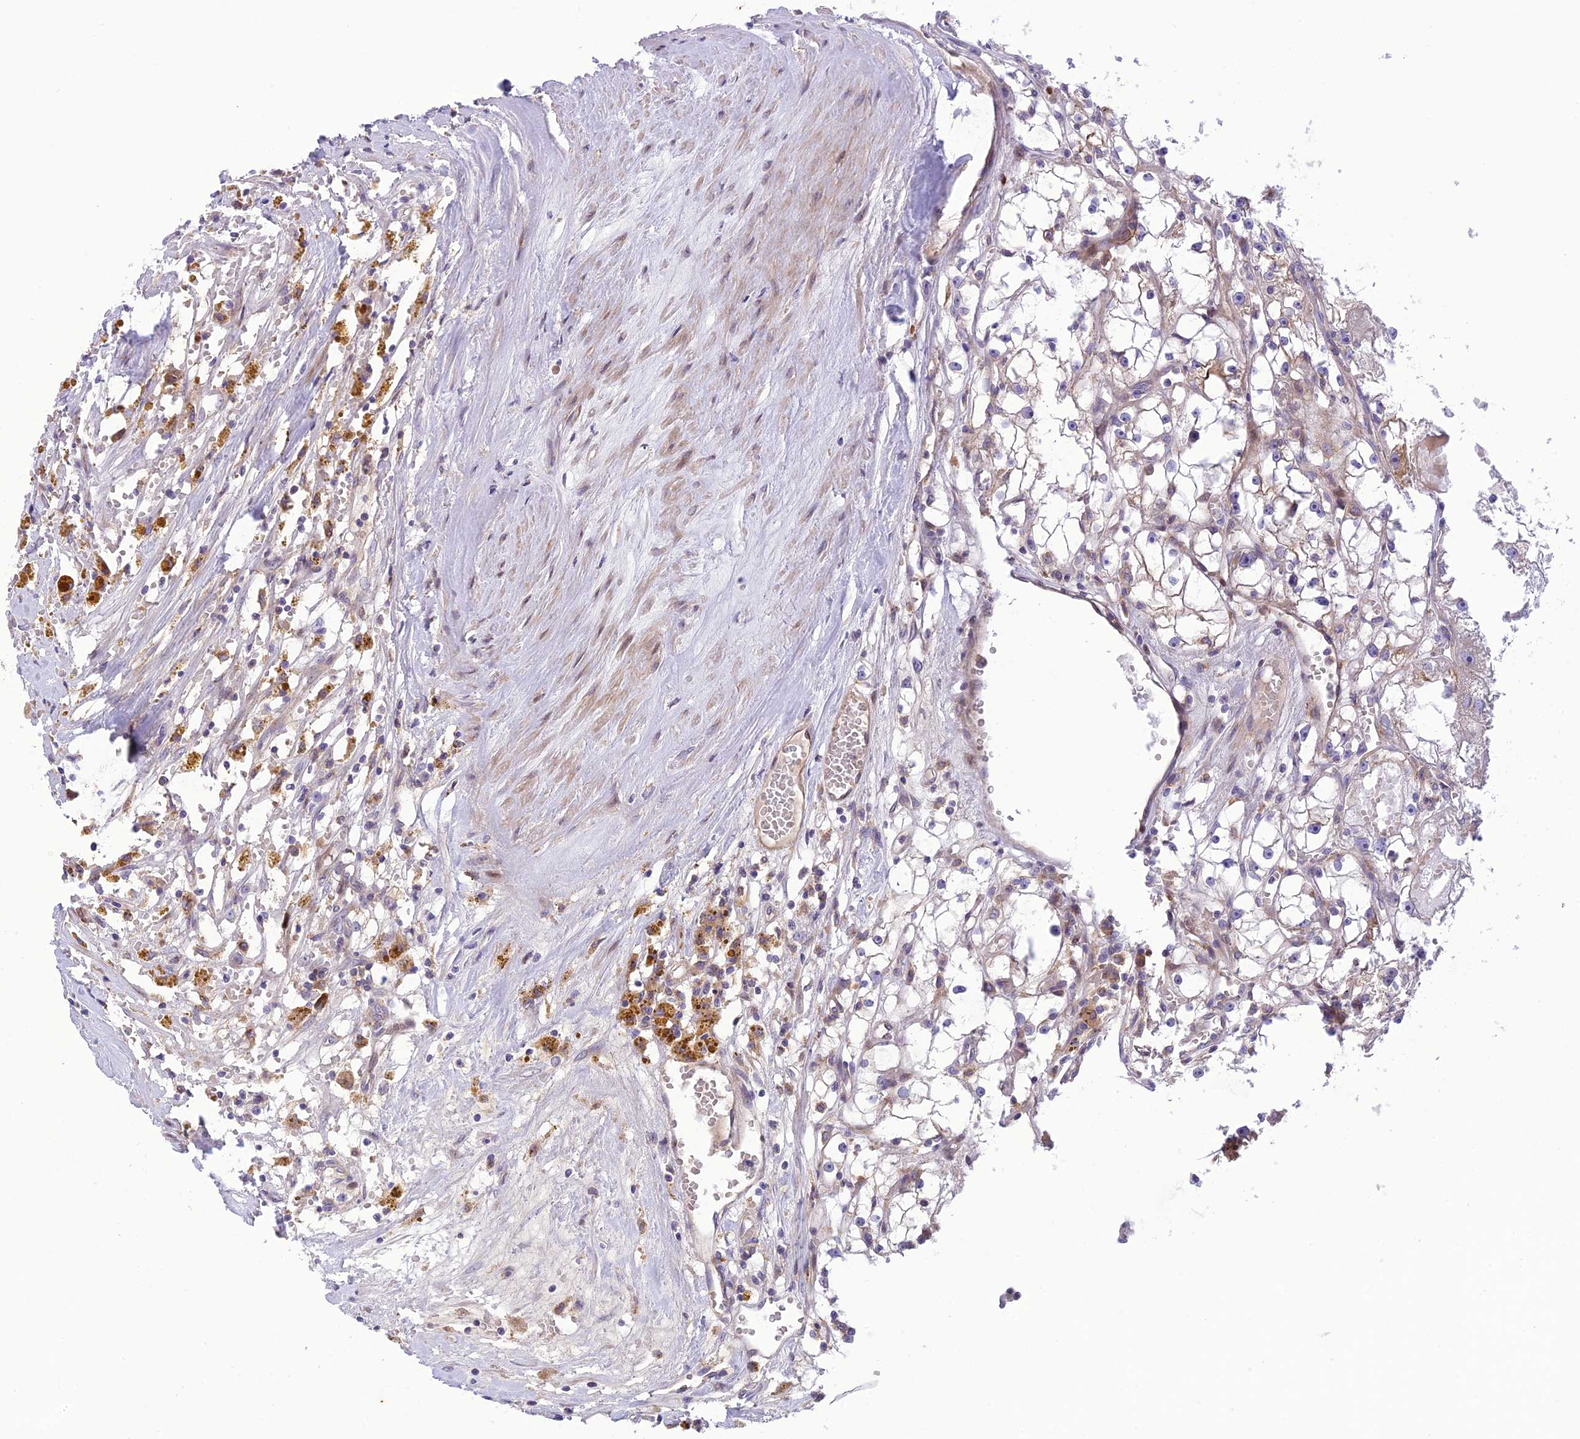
{"staining": {"intensity": "weak", "quantity": "<25%", "location": "cytoplasmic/membranous"}, "tissue": "renal cancer", "cell_type": "Tumor cells", "image_type": "cancer", "snomed": [{"axis": "morphology", "description": "Adenocarcinoma, NOS"}, {"axis": "topography", "description": "Kidney"}], "caption": "This micrograph is of renal cancer (adenocarcinoma) stained with immunohistochemistry (IHC) to label a protein in brown with the nuclei are counter-stained blue. There is no staining in tumor cells. The staining was performed using DAB (3,3'-diaminobenzidine) to visualize the protein expression in brown, while the nuclei were stained in blue with hematoxylin (Magnification: 20x).", "gene": "JMY", "patient": {"sex": "male", "age": 56}}